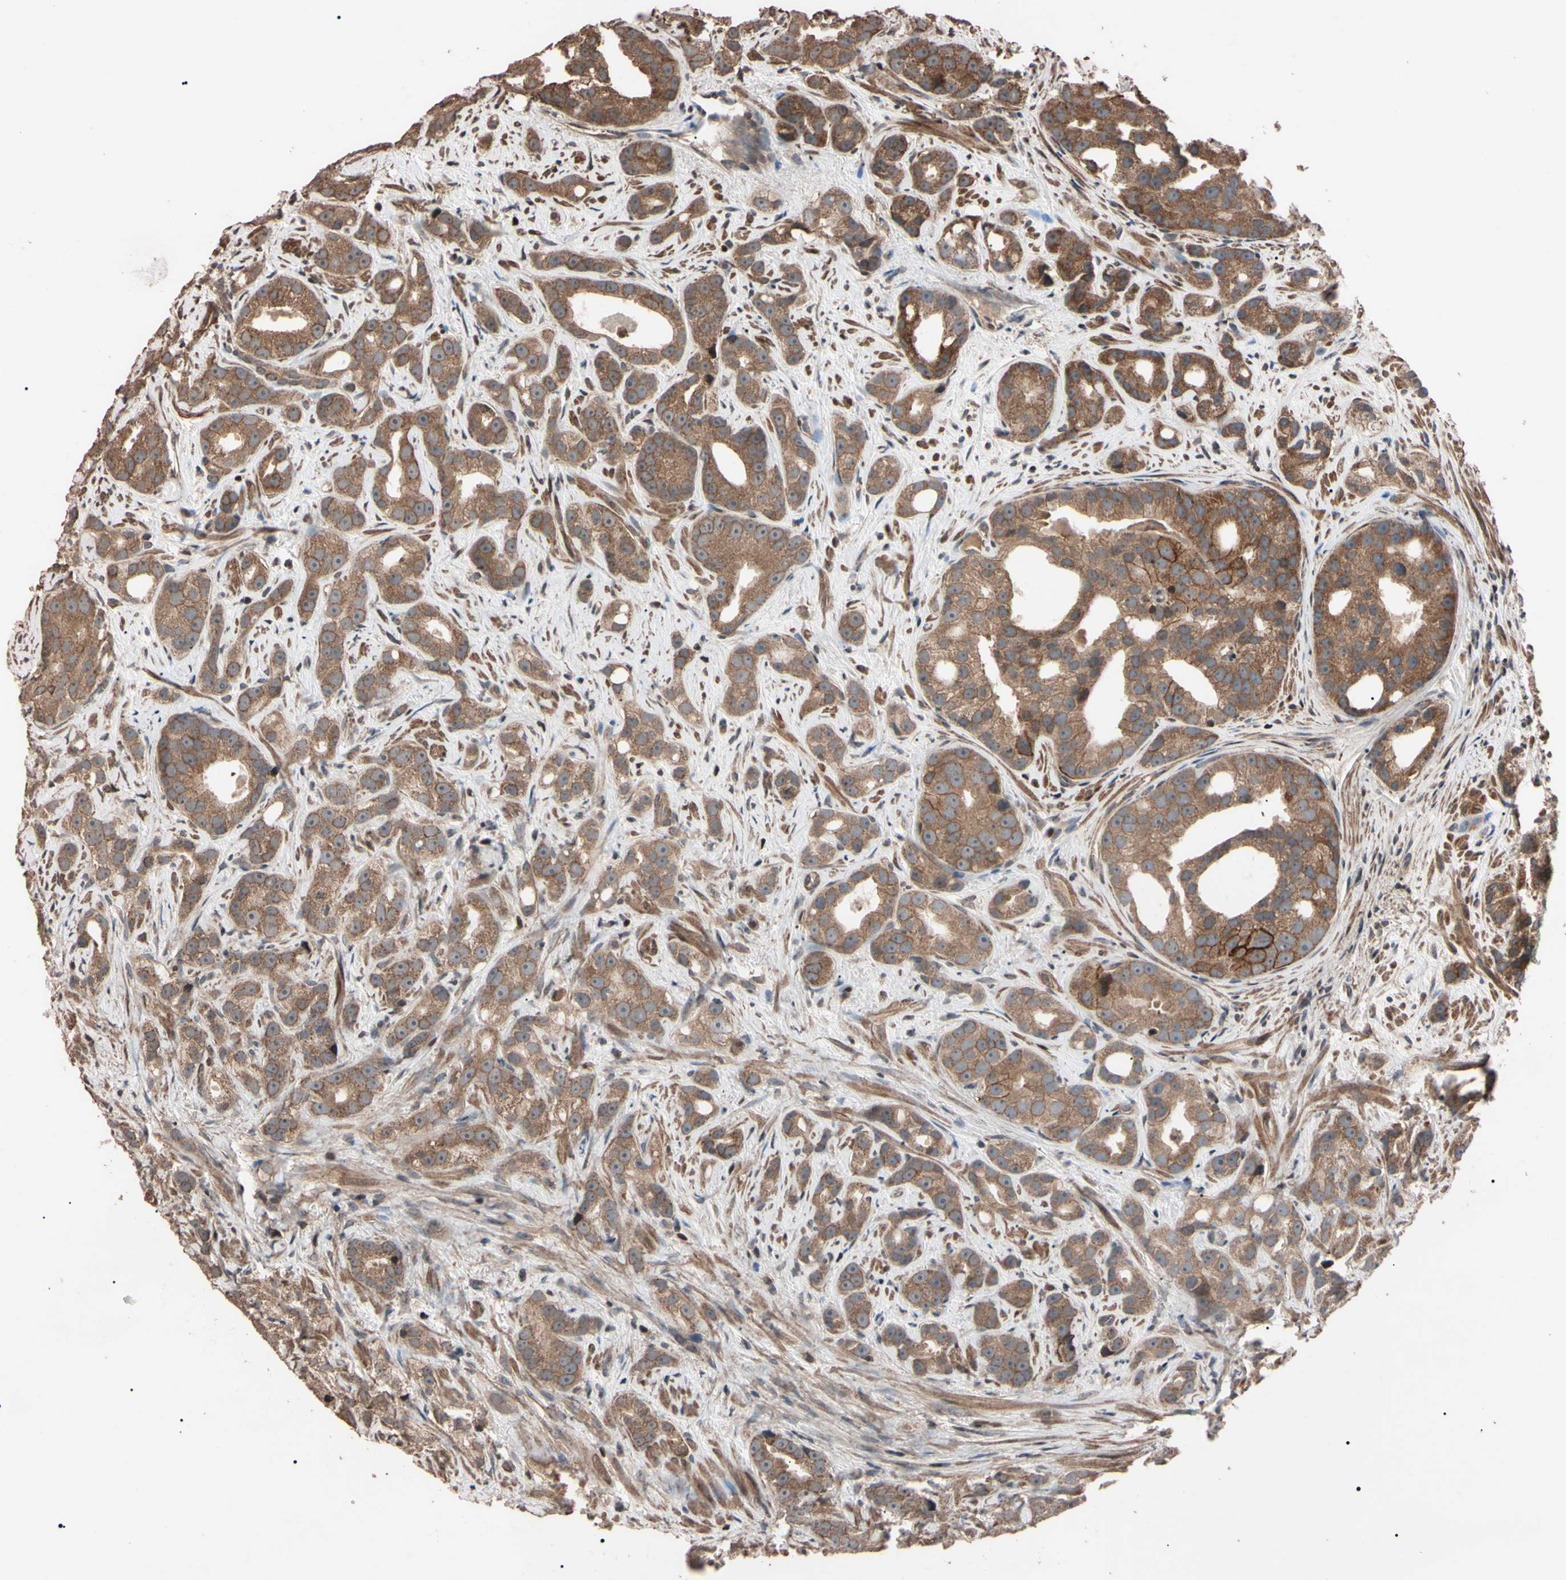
{"staining": {"intensity": "moderate", "quantity": "25%-75%", "location": "cytoplasmic/membranous"}, "tissue": "prostate cancer", "cell_type": "Tumor cells", "image_type": "cancer", "snomed": [{"axis": "morphology", "description": "Adenocarcinoma, Low grade"}, {"axis": "topography", "description": "Prostate"}], "caption": "Prostate cancer stained with a brown dye displays moderate cytoplasmic/membranous positive staining in about 25%-75% of tumor cells.", "gene": "TNFRSF1A", "patient": {"sex": "male", "age": 89}}